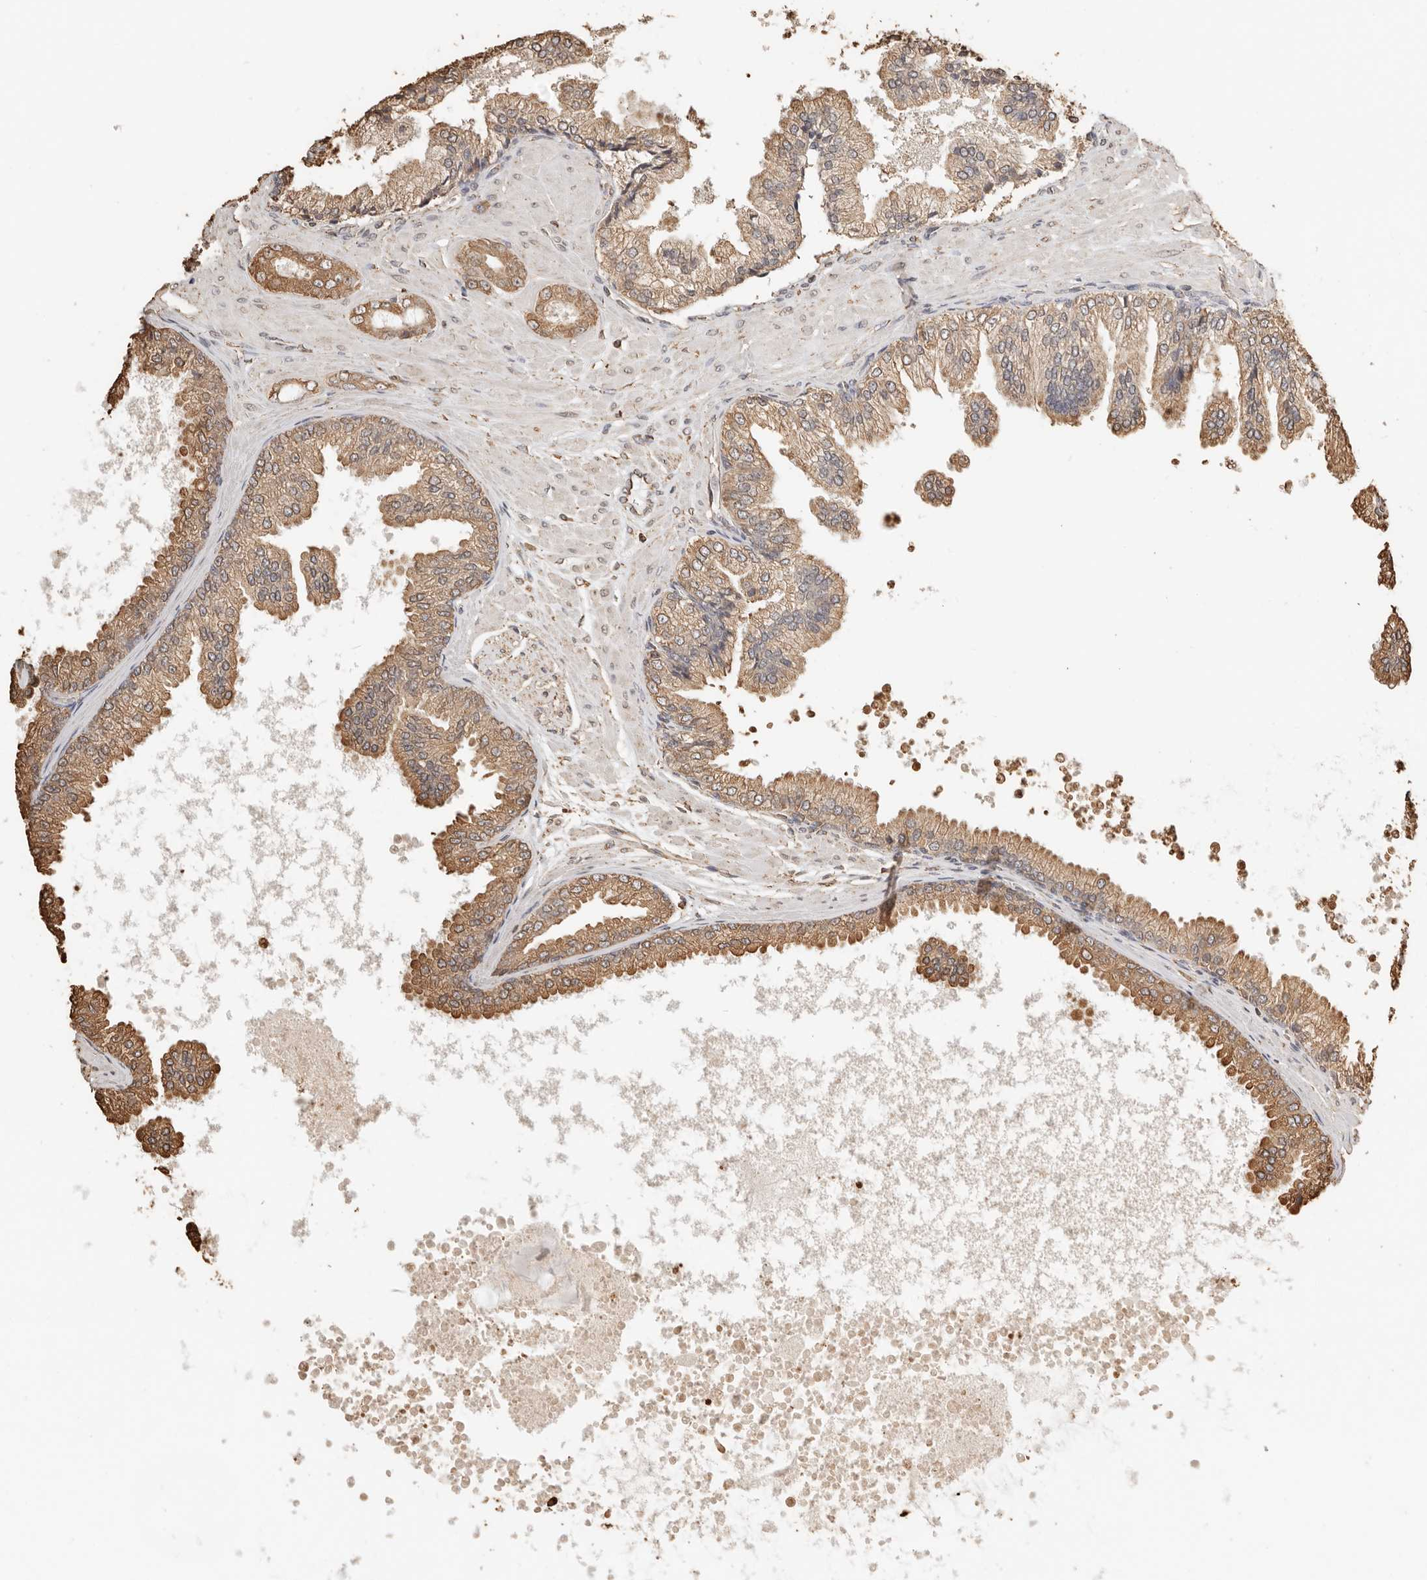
{"staining": {"intensity": "moderate", "quantity": ">75%", "location": "cytoplasmic/membranous,nuclear"}, "tissue": "prostate cancer", "cell_type": "Tumor cells", "image_type": "cancer", "snomed": [{"axis": "morphology", "description": "Adenocarcinoma, Low grade"}, {"axis": "topography", "description": "Prostate"}], "caption": "Moderate cytoplasmic/membranous and nuclear staining is identified in about >75% of tumor cells in prostate cancer (adenocarcinoma (low-grade)).", "gene": "ARHGEF10L", "patient": {"sex": "male", "age": 63}}